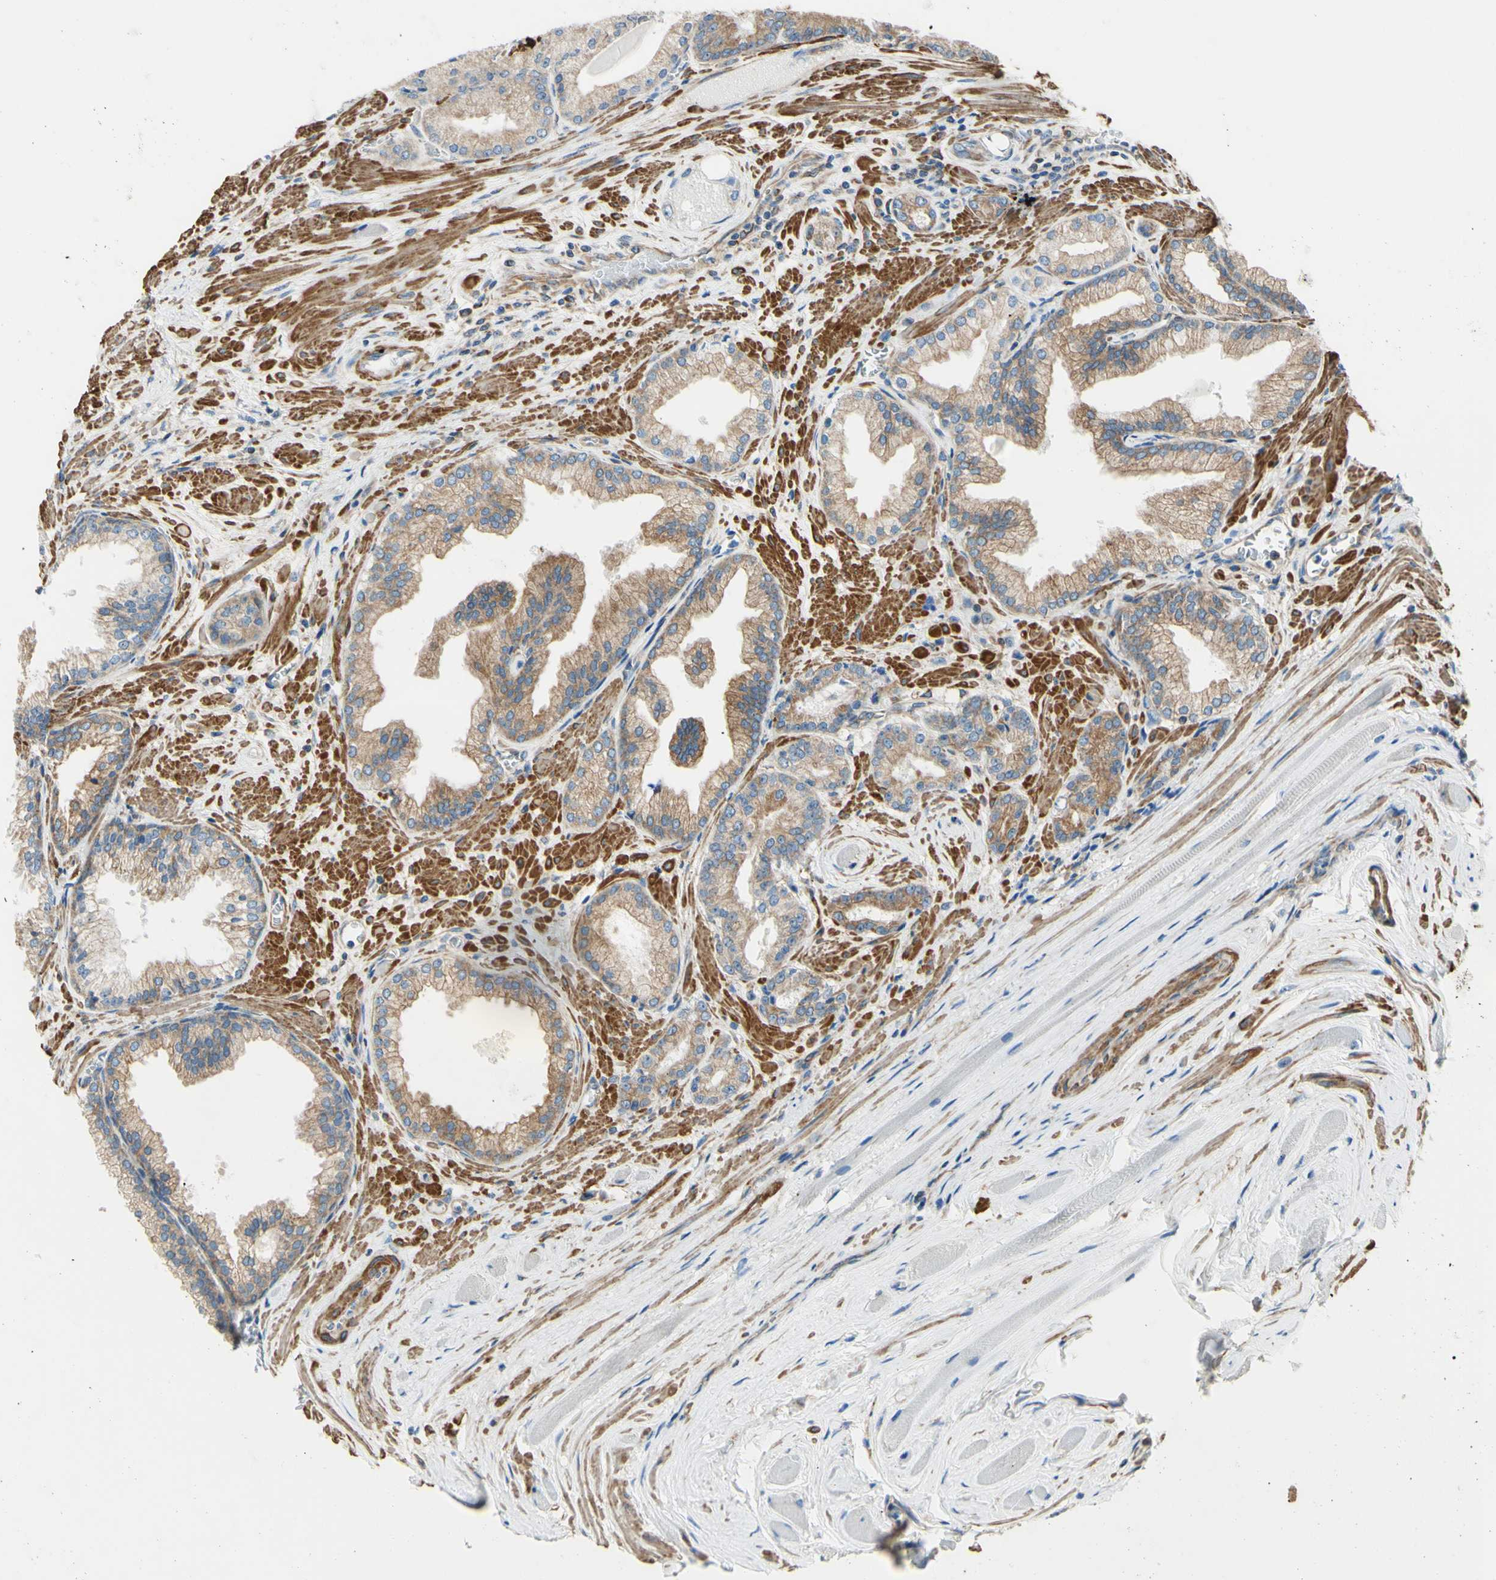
{"staining": {"intensity": "weak", "quantity": "25%-75%", "location": "cytoplasmic/membranous"}, "tissue": "prostate cancer", "cell_type": "Tumor cells", "image_type": "cancer", "snomed": [{"axis": "morphology", "description": "Adenocarcinoma, Low grade"}, {"axis": "topography", "description": "Prostate"}], "caption": "Adenocarcinoma (low-grade) (prostate) stained for a protein shows weak cytoplasmic/membranous positivity in tumor cells.", "gene": "RETREG2", "patient": {"sex": "male", "age": 59}}